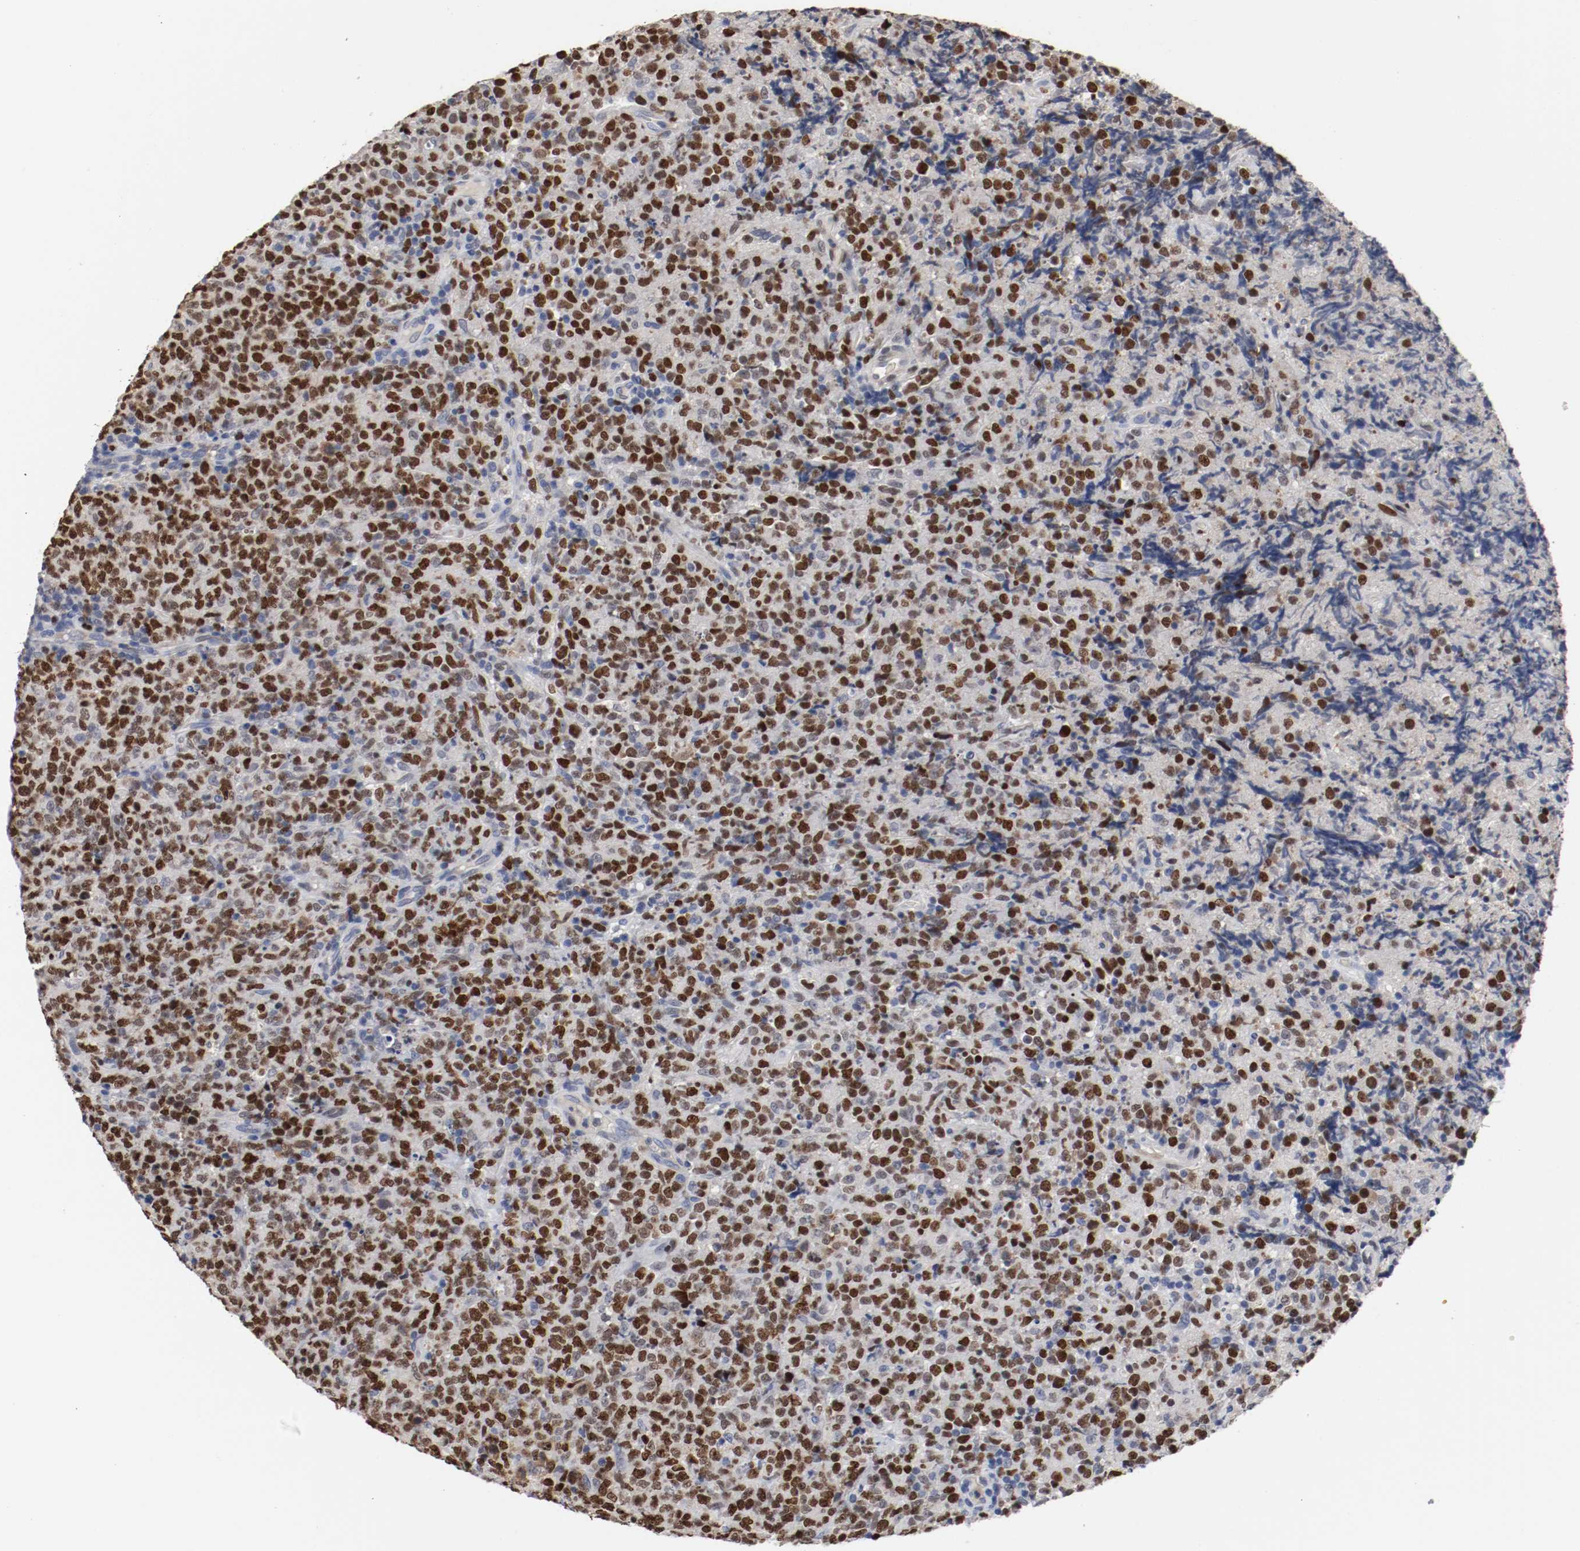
{"staining": {"intensity": "strong", "quantity": ">75%", "location": "nuclear"}, "tissue": "lymphoma", "cell_type": "Tumor cells", "image_type": "cancer", "snomed": [{"axis": "morphology", "description": "Malignant lymphoma, non-Hodgkin's type, High grade"}, {"axis": "topography", "description": "Tonsil"}], "caption": "Protein expression analysis of human lymphoma reveals strong nuclear positivity in approximately >75% of tumor cells. The protein of interest is stained brown, and the nuclei are stained in blue (DAB IHC with brightfield microscopy, high magnification).", "gene": "MCM6", "patient": {"sex": "female", "age": 36}}